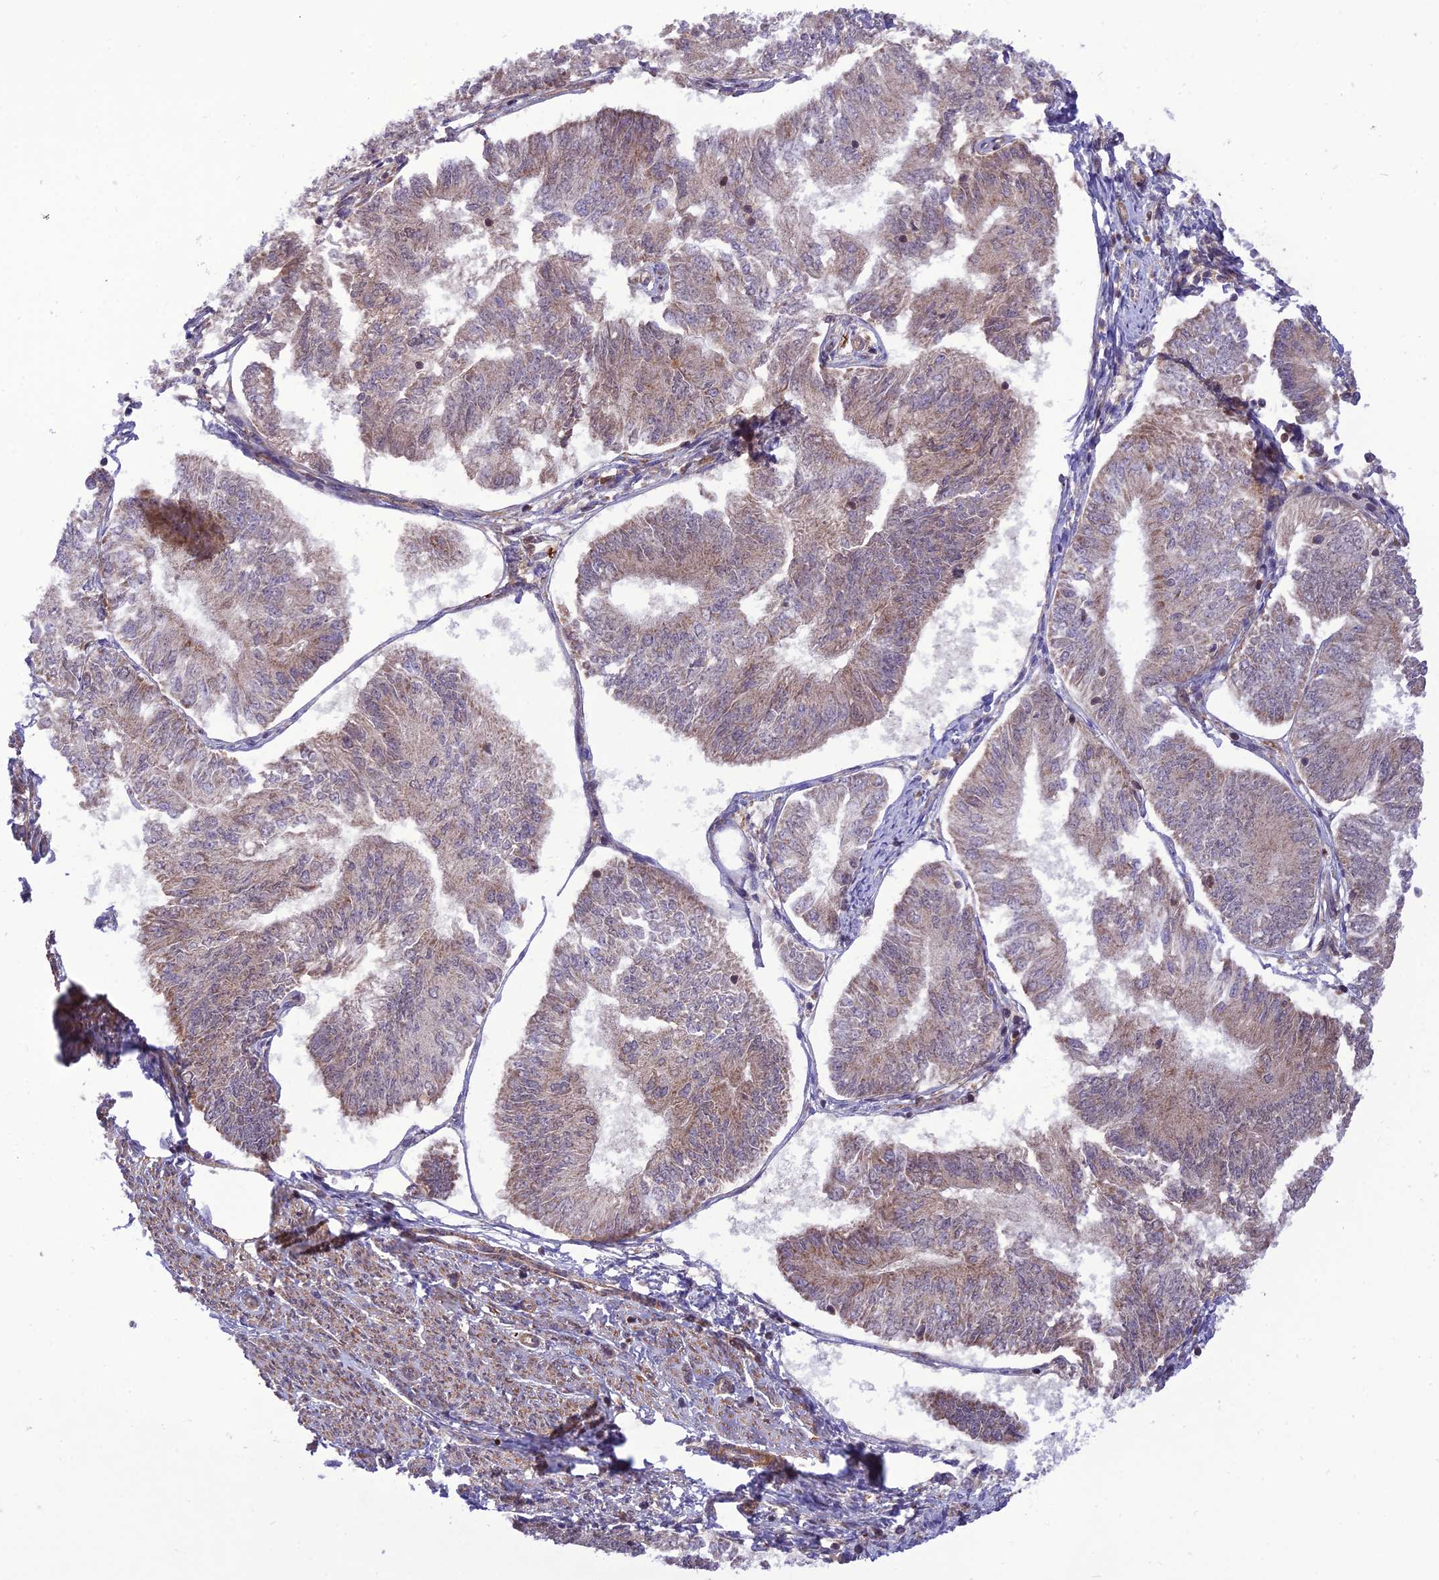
{"staining": {"intensity": "weak", "quantity": "25%-75%", "location": "cytoplasmic/membranous"}, "tissue": "endometrial cancer", "cell_type": "Tumor cells", "image_type": "cancer", "snomed": [{"axis": "morphology", "description": "Adenocarcinoma, NOS"}, {"axis": "topography", "description": "Endometrium"}], "caption": "Human adenocarcinoma (endometrial) stained for a protein (brown) displays weak cytoplasmic/membranous positive staining in approximately 25%-75% of tumor cells.", "gene": "NDUFC1", "patient": {"sex": "female", "age": 58}}